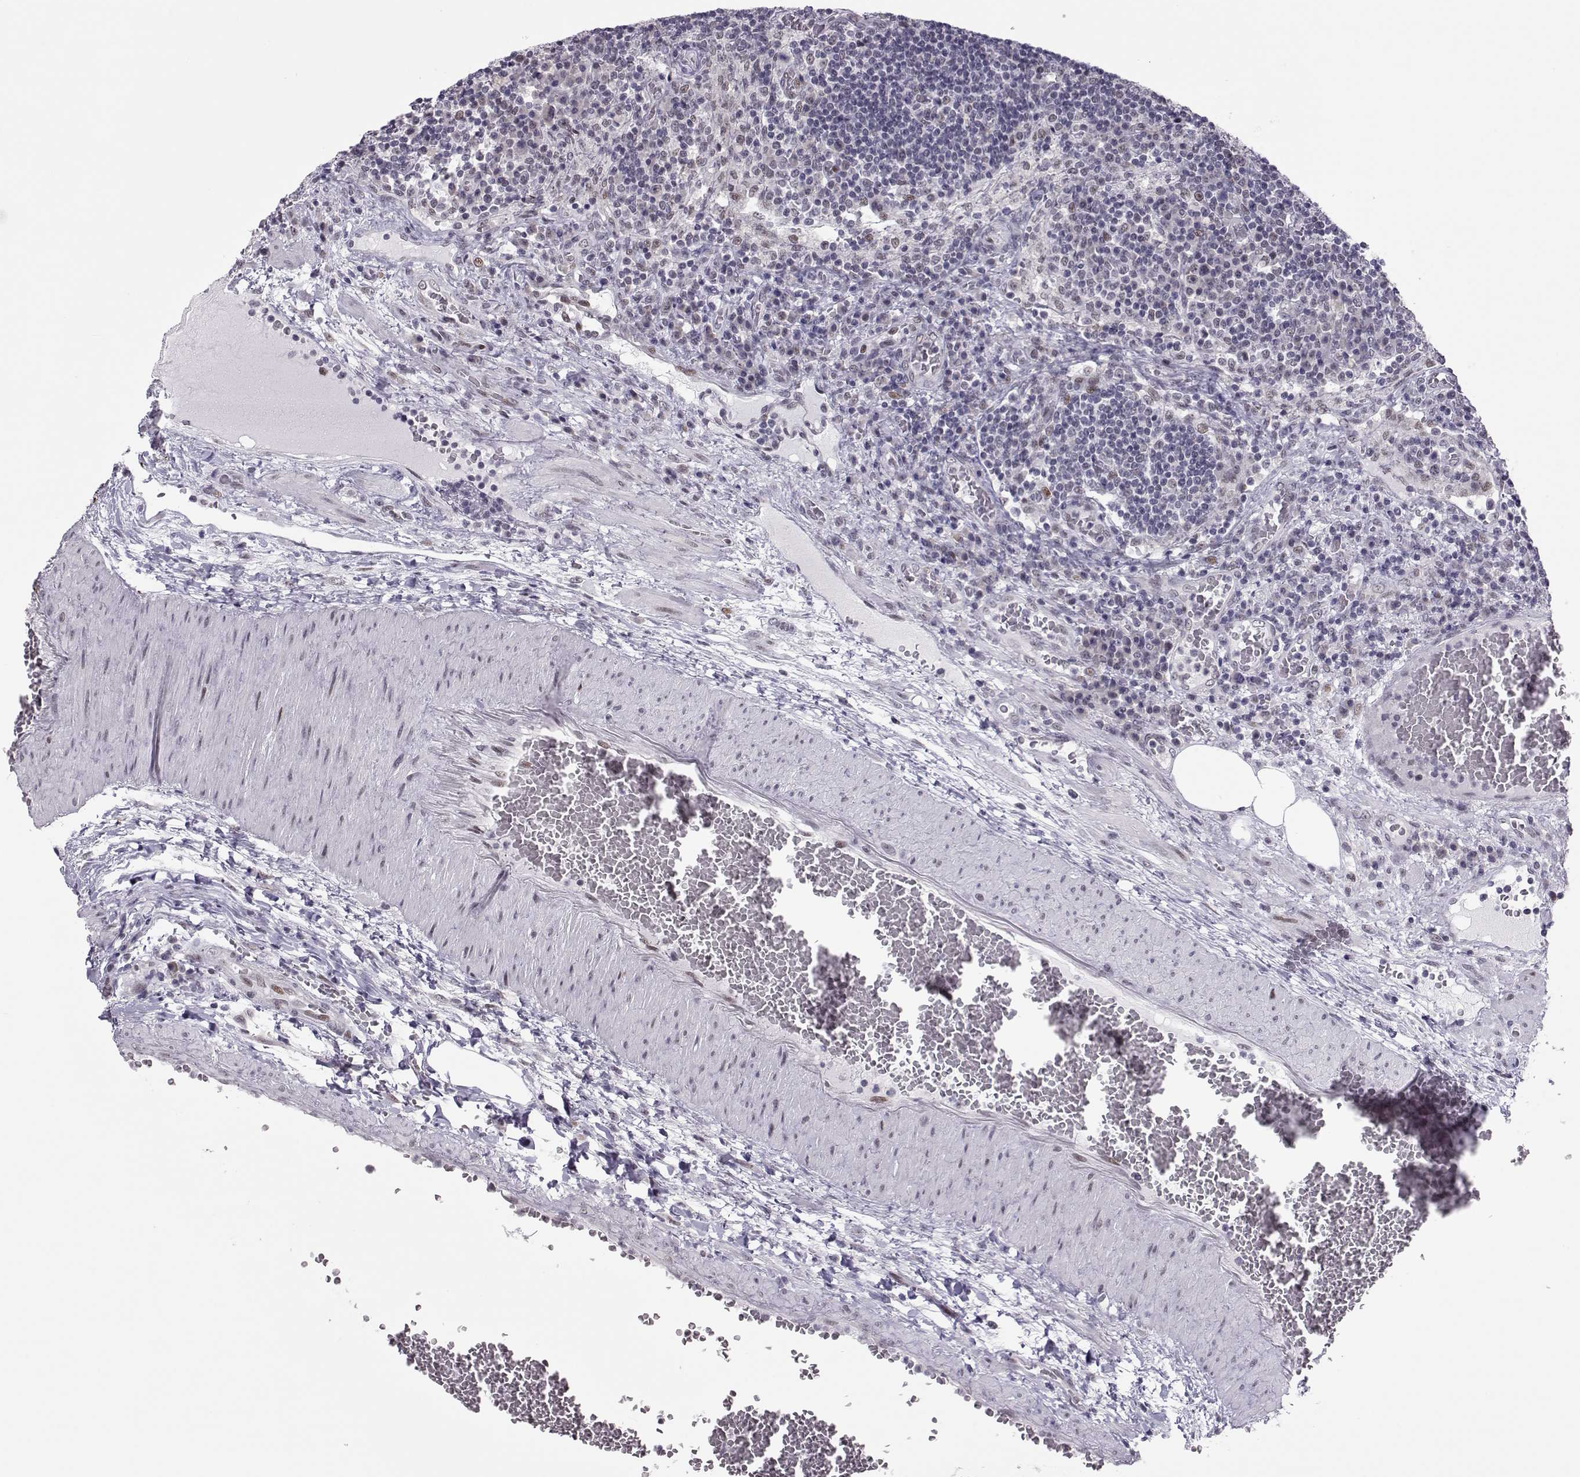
{"staining": {"intensity": "weak", "quantity": "<25%", "location": "nuclear"}, "tissue": "lymph node", "cell_type": "Non-germinal center cells", "image_type": "normal", "snomed": [{"axis": "morphology", "description": "Normal tissue, NOS"}, {"axis": "topography", "description": "Lymph node"}], "caption": "Immunohistochemistry (IHC) photomicrograph of unremarkable lymph node: lymph node stained with DAB (3,3'-diaminobenzidine) demonstrates no significant protein positivity in non-germinal center cells. The staining is performed using DAB brown chromogen with nuclei counter-stained in using hematoxylin.", "gene": "SIX6", "patient": {"sex": "male", "age": 63}}